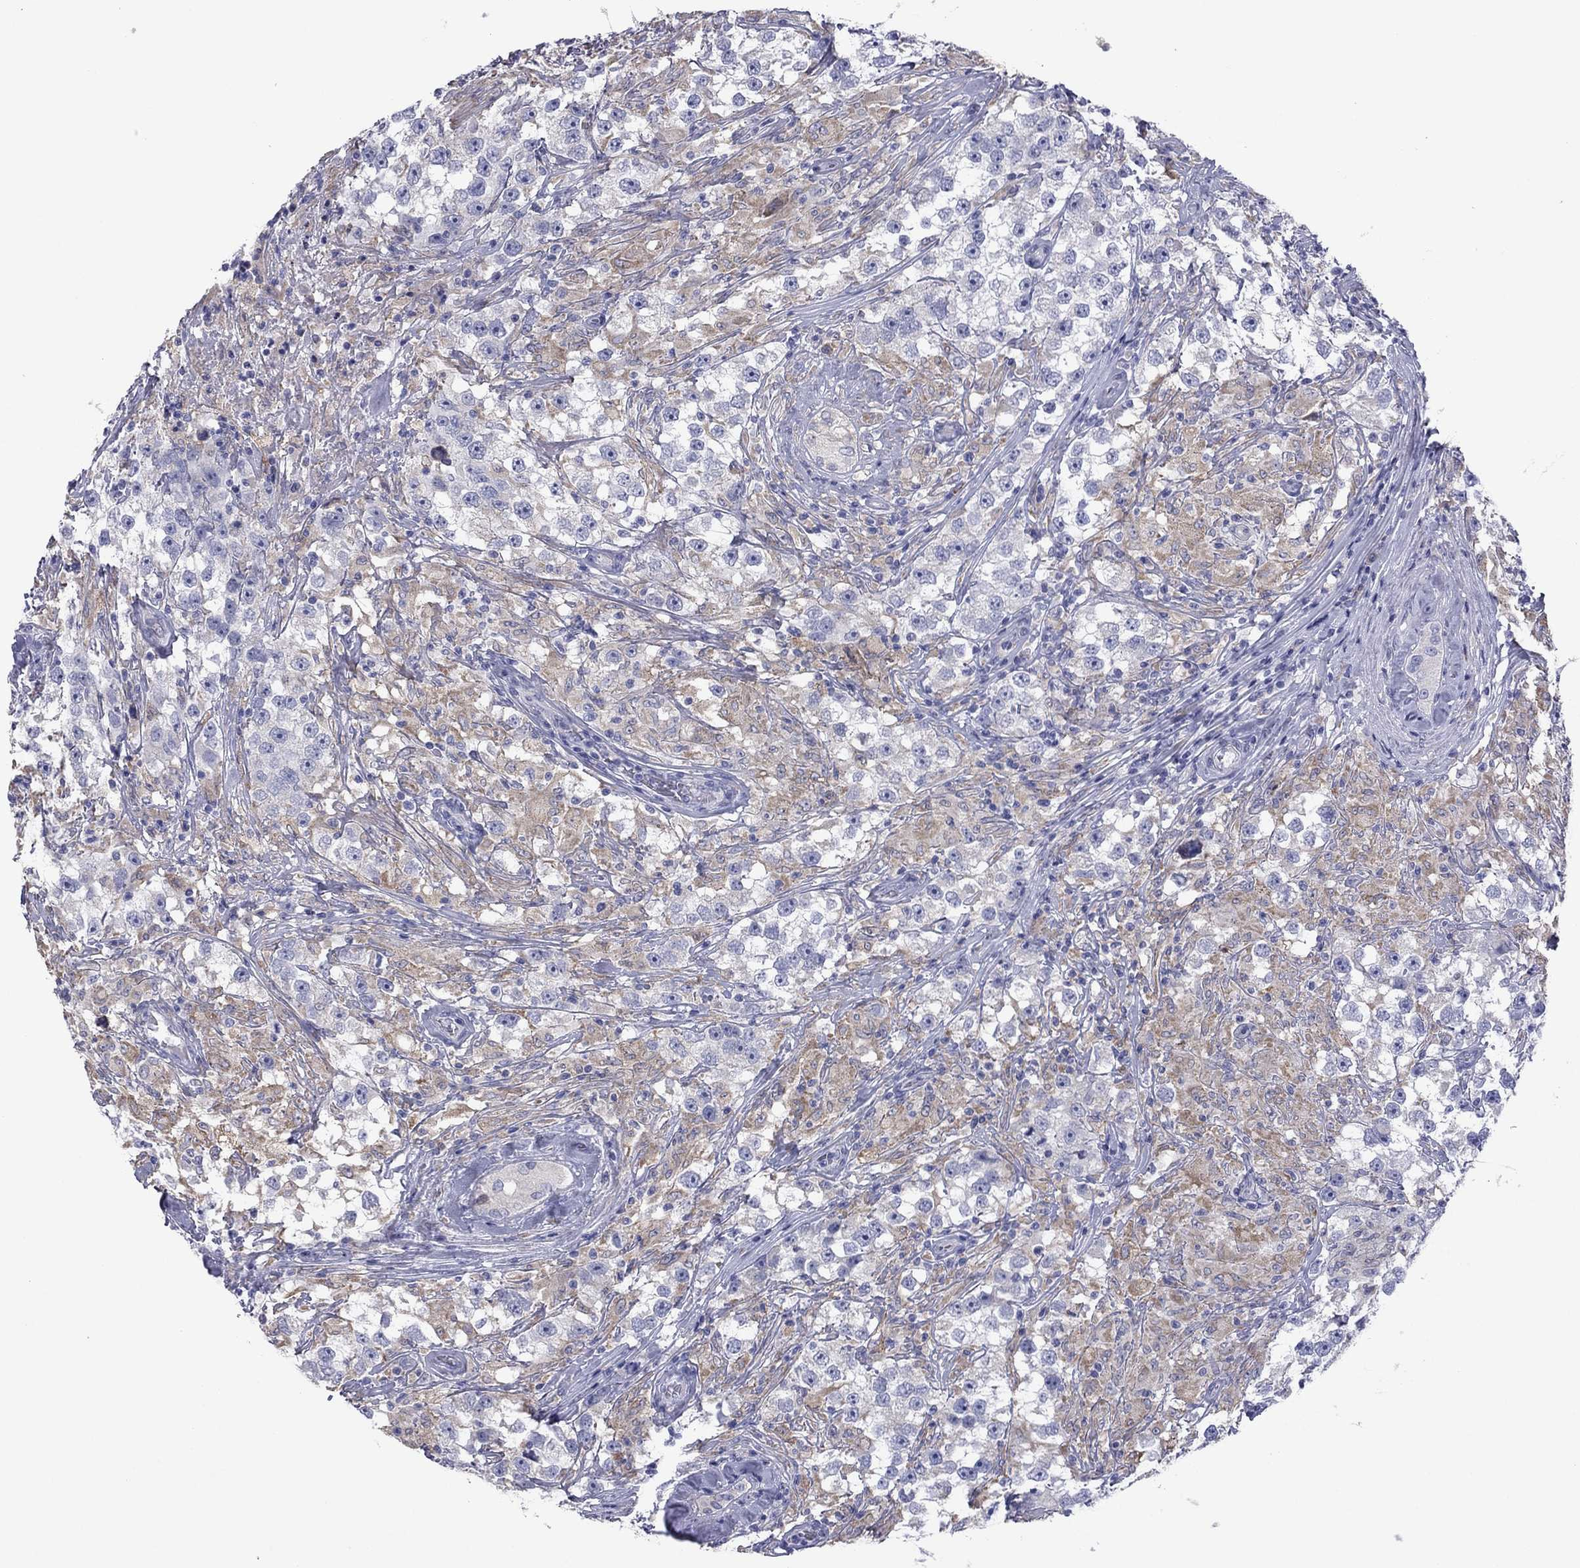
{"staining": {"intensity": "negative", "quantity": "none", "location": "none"}, "tissue": "testis cancer", "cell_type": "Tumor cells", "image_type": "cancer", "snomed": [{"axis": "morphology", "description": "Seminoma, NOS"}, {"axis": "topography", "description": "Testis"}], "caption": "Immunohistochemical staining of human seminoma (testis) reveals no significant positivity in tumor cells.", "gene": "TMPRSS11A", "patient": {"sex": "male", "age": 46}}